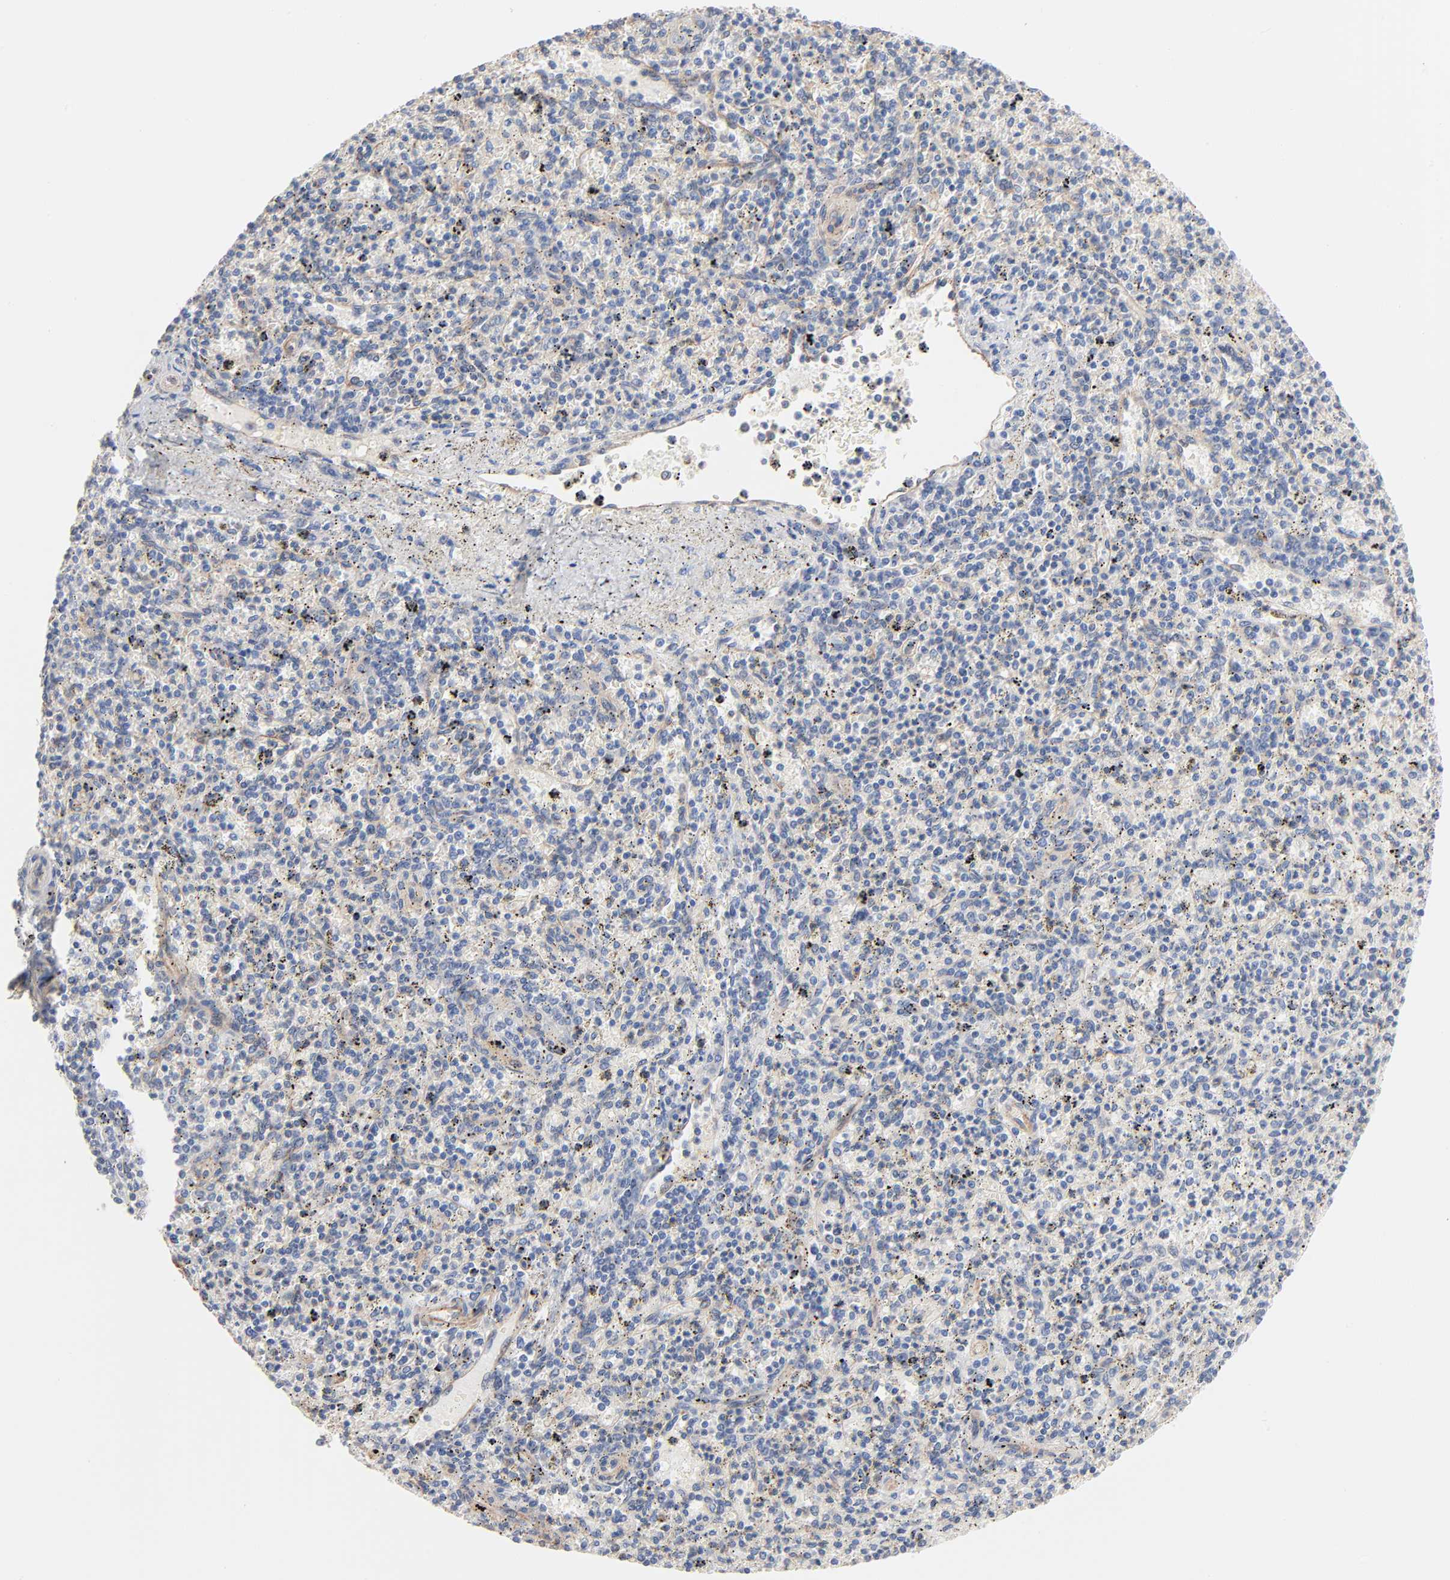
{"staining": {"intensity": "negative", "quantity": "none", "location": "none"}, "tissue": "spleen", "cell_type": "Cells in red pulp", "image_type": "normal", "snomed": [{"axis": "morphology", "description": "Normal tissue, NOS"}, {"axis": "topography", "description": "Spleen"}], "caption": "A histopathology image of spleen stained for a protein exhibits no brown staining in cells in red pulp.", "gene": "ABCD4", "patient": {"sex": "male", "age": 72}}